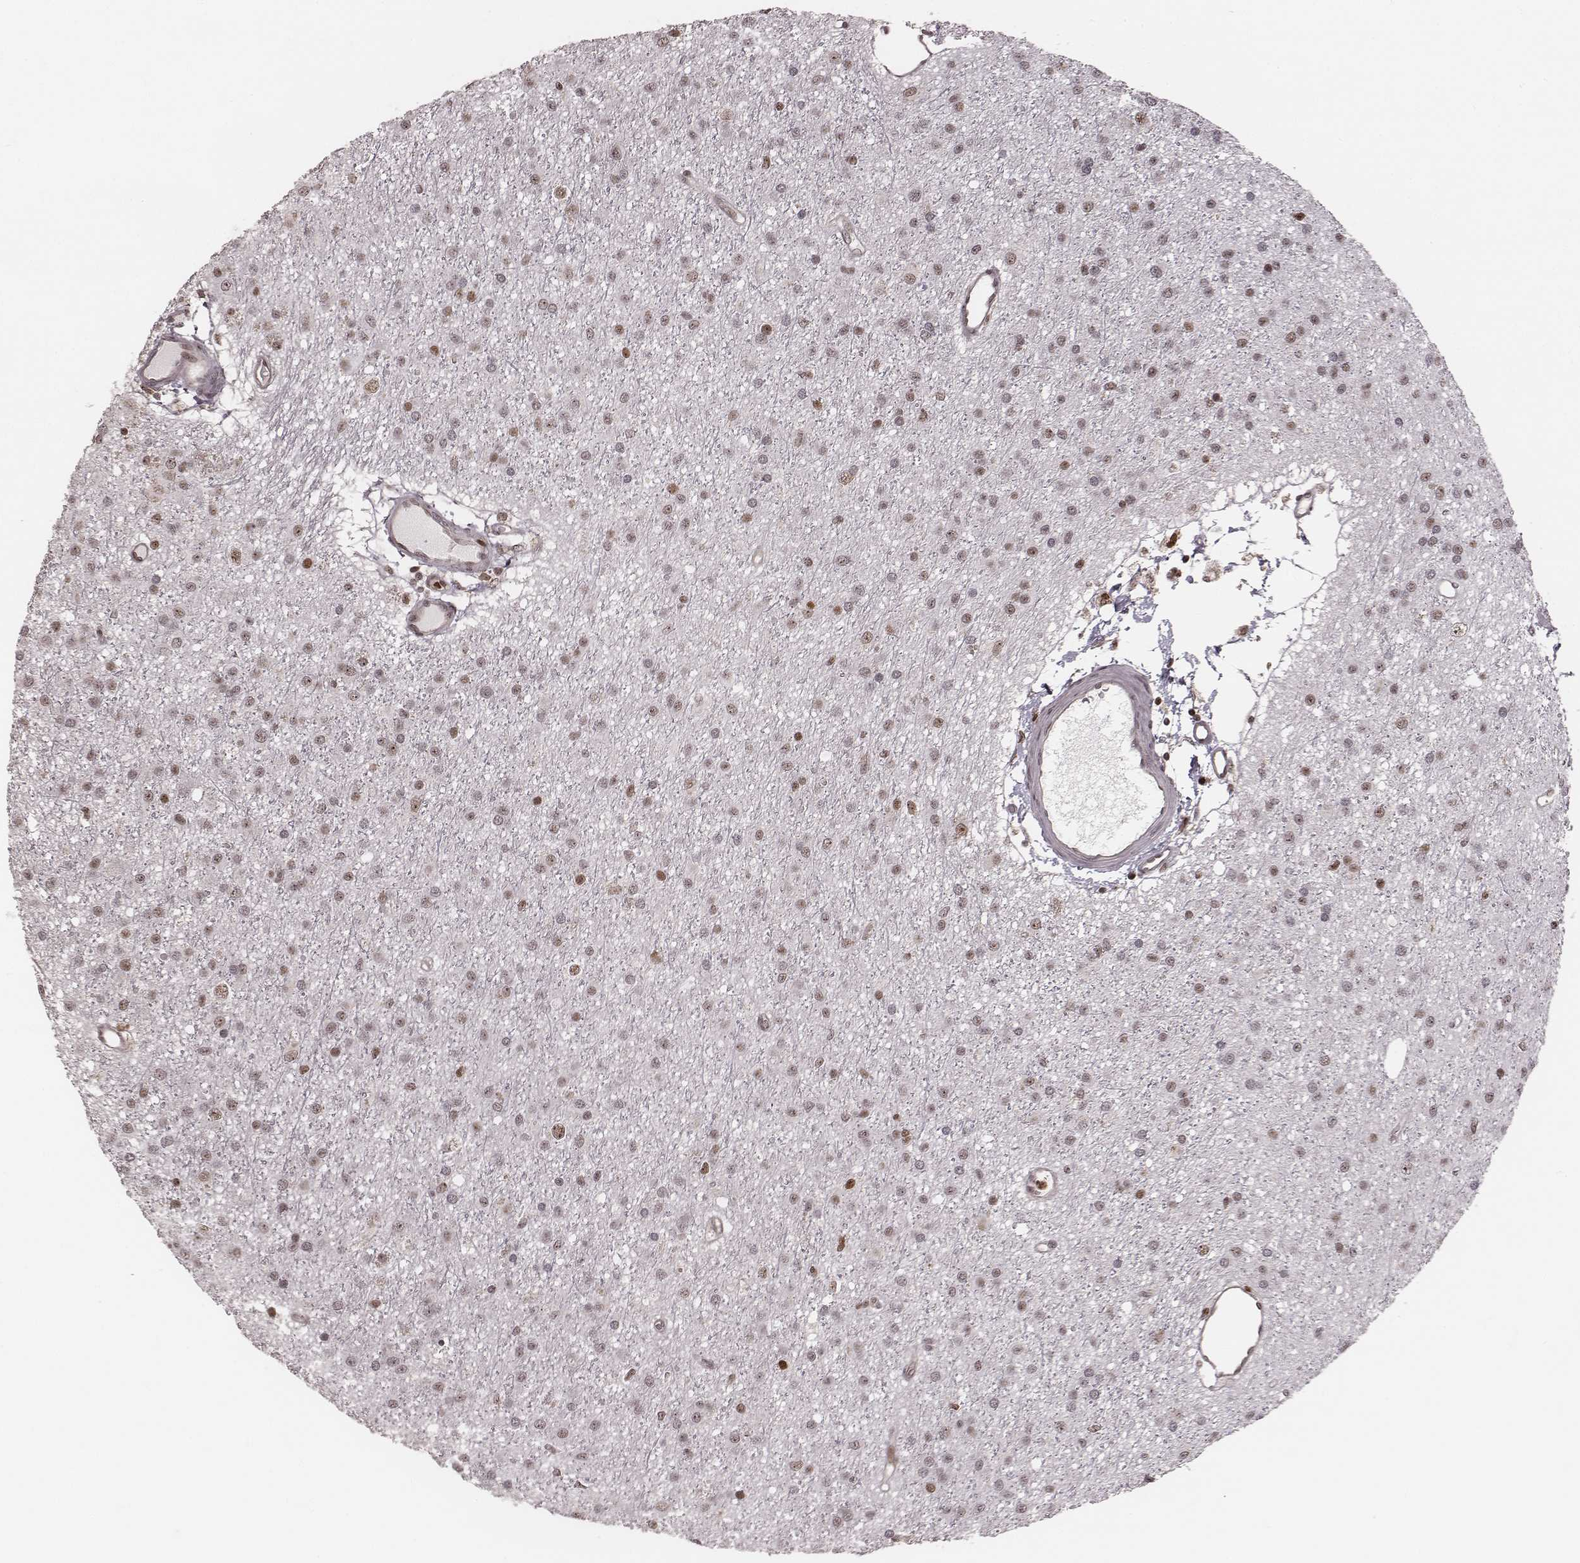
{"staining": {"intensity": "weak", "quantity": "25%-75%", "location": "nuclear"}, "tissue": "glioma", "cell_type": "Tumor cells", "image_type": "cancer", "snomed": [{"axis": "morphology", "description": "Glioma, malignant, Low grade"}, {"axis": "topography", "description": "Brain"}], "caption": "Brown immunohistochemical staining in glioma shows weak nuclear positivity in approximately 25%-75% of tumor cells.", "gene": "VRK3", "patient": {"sex": "male", "age": 27}}